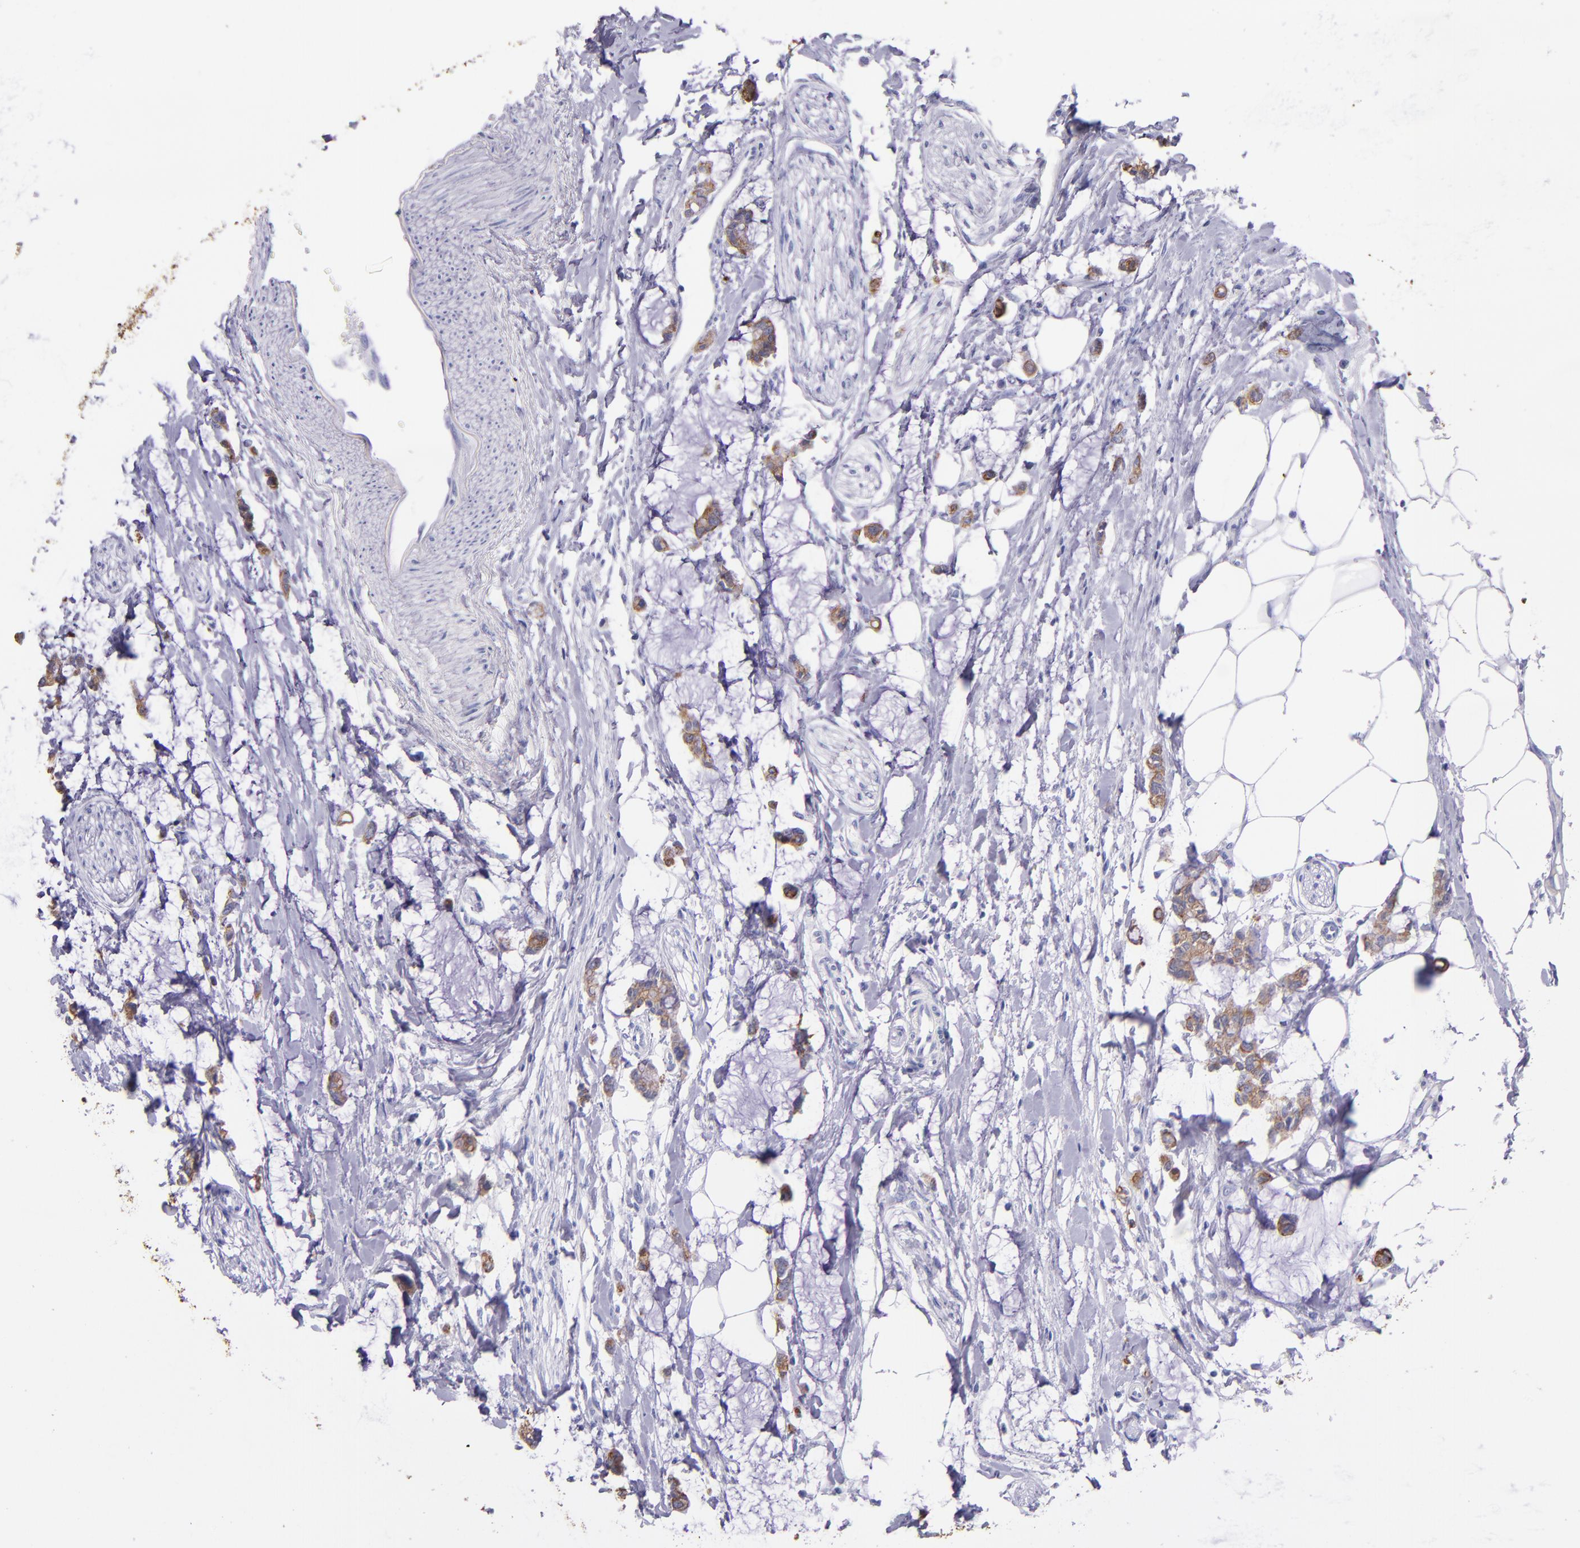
{"staining": {"intensity": "moderate", "quantity": ">75%", "location": "cytoplasmic/membranous"}, "tissue": "colorectal cancer", "cell_type": "Tumor cells", "image_type": "cancer", "snomed": [{"axis": "morphology", "description": "Normal tissue, NOS"}, {"axis": "morphology", "description": "Adenocarcinoma, NOS"}, {"axis": "topography", "description": "Colon"}, {"axis": "topography", "description": "Peripheral nerve tissue"}], "caption": "Immunohistochemistry (IHC) image of neoplastic tissue: human adenocarcinoma (colorectal) stained using immunohistochemistry shows medium levels of moderate protein expression localized specifically in the cytoplasmic/membranous of tumor cells, appearing as a cytoplasmic/membranous brown color.", "gene": "KRT4", "patient": {"sex": "male", "age": 14}}